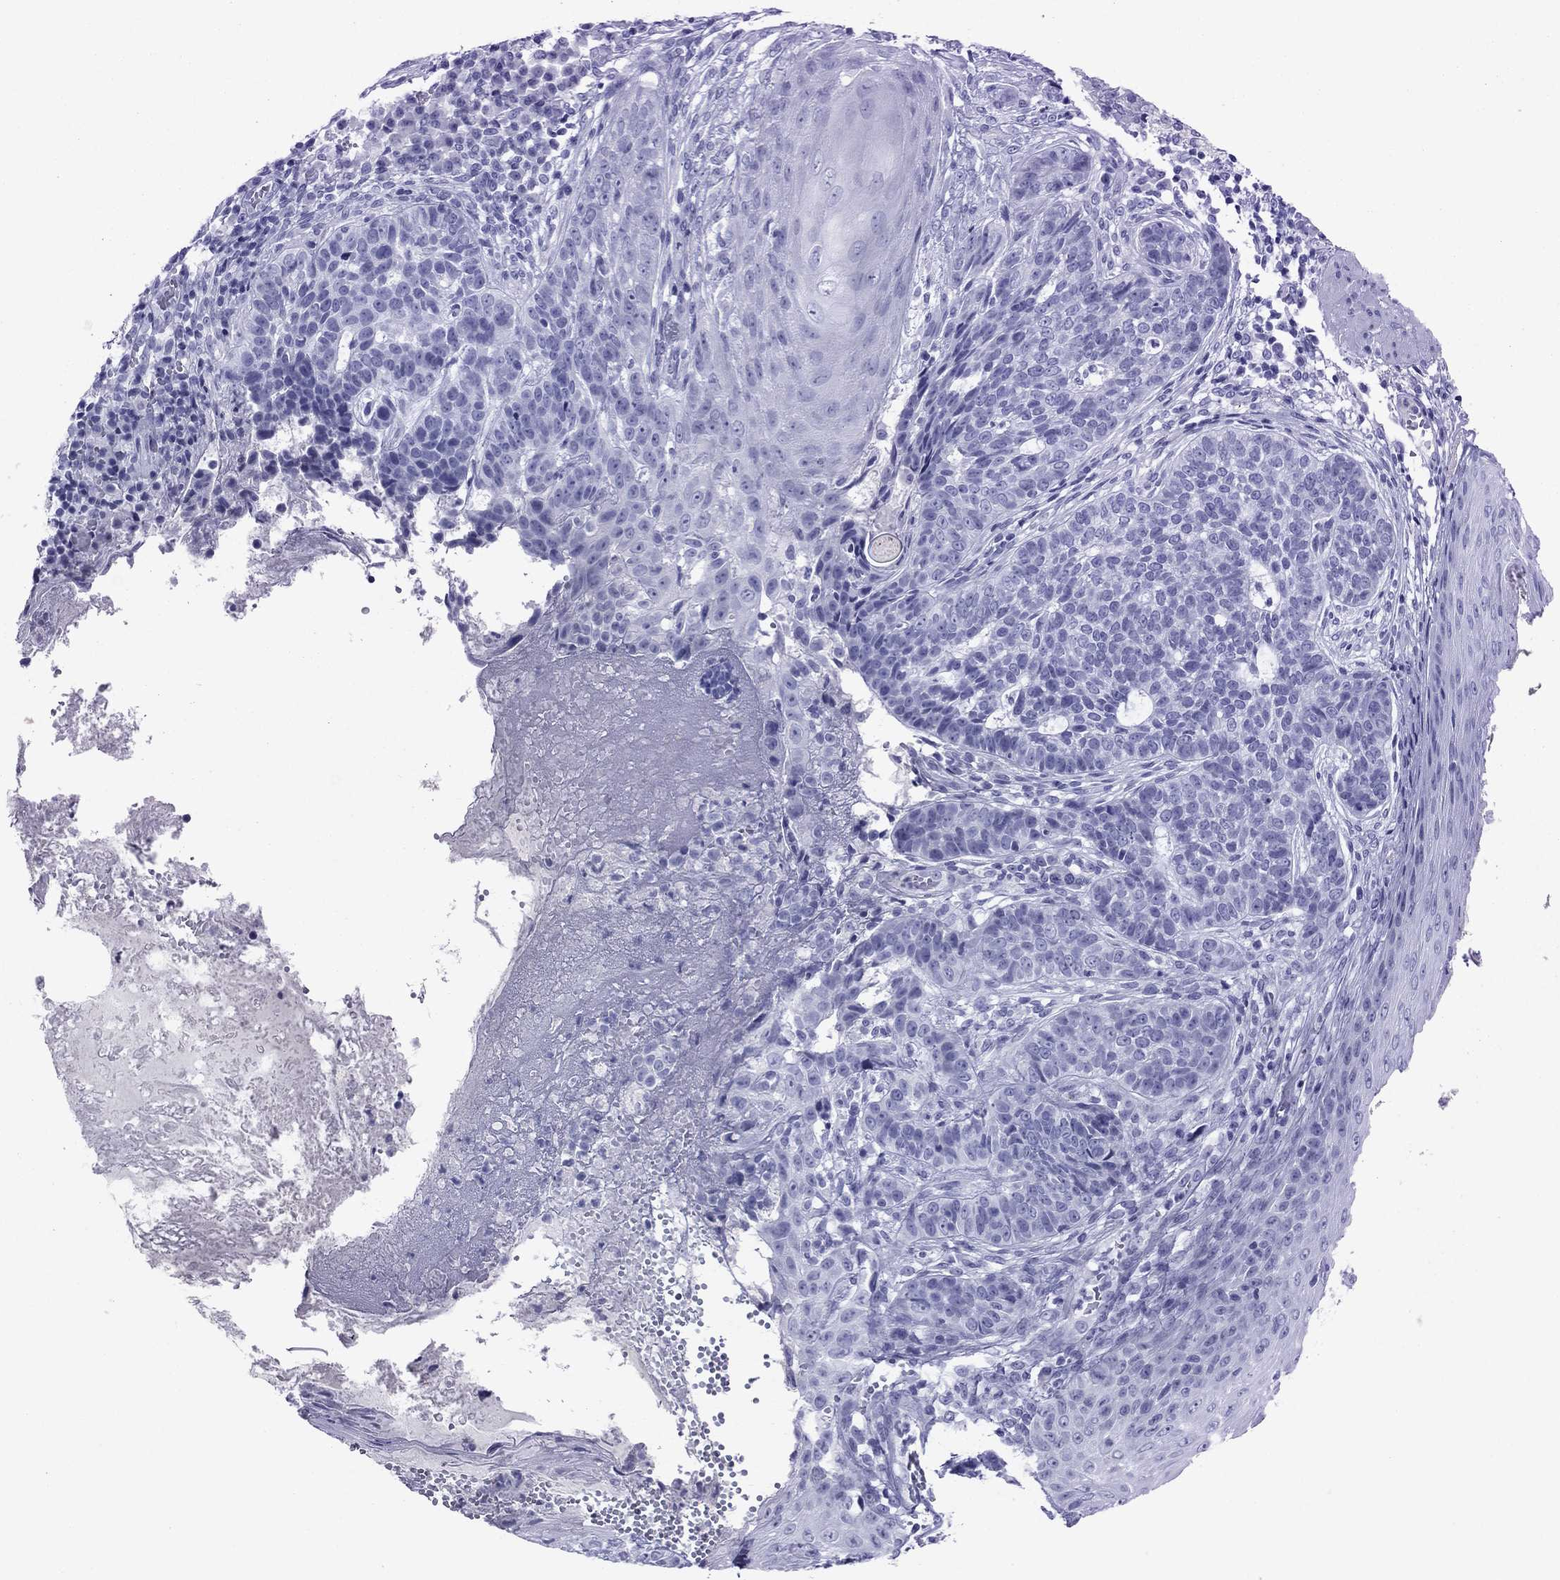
{"staining": {"intensity": "negative", "quantity": "none", "location": "none"}, "tissue": "skin cancer", "cell_type": "Tumor cells", "image_type": "cancer", "snomed": [{"axis": "morphology", "description": "Basal cell carcinoma"}, {"axis": "topography", "description": "Skin"}], "caption": "Skin basal cell carcinoma was stained to show a protein in brown. There is no significant positivity in tumor cells.", "gene": "ATP4A", "patient": {"sex": "female", "age": 69}}